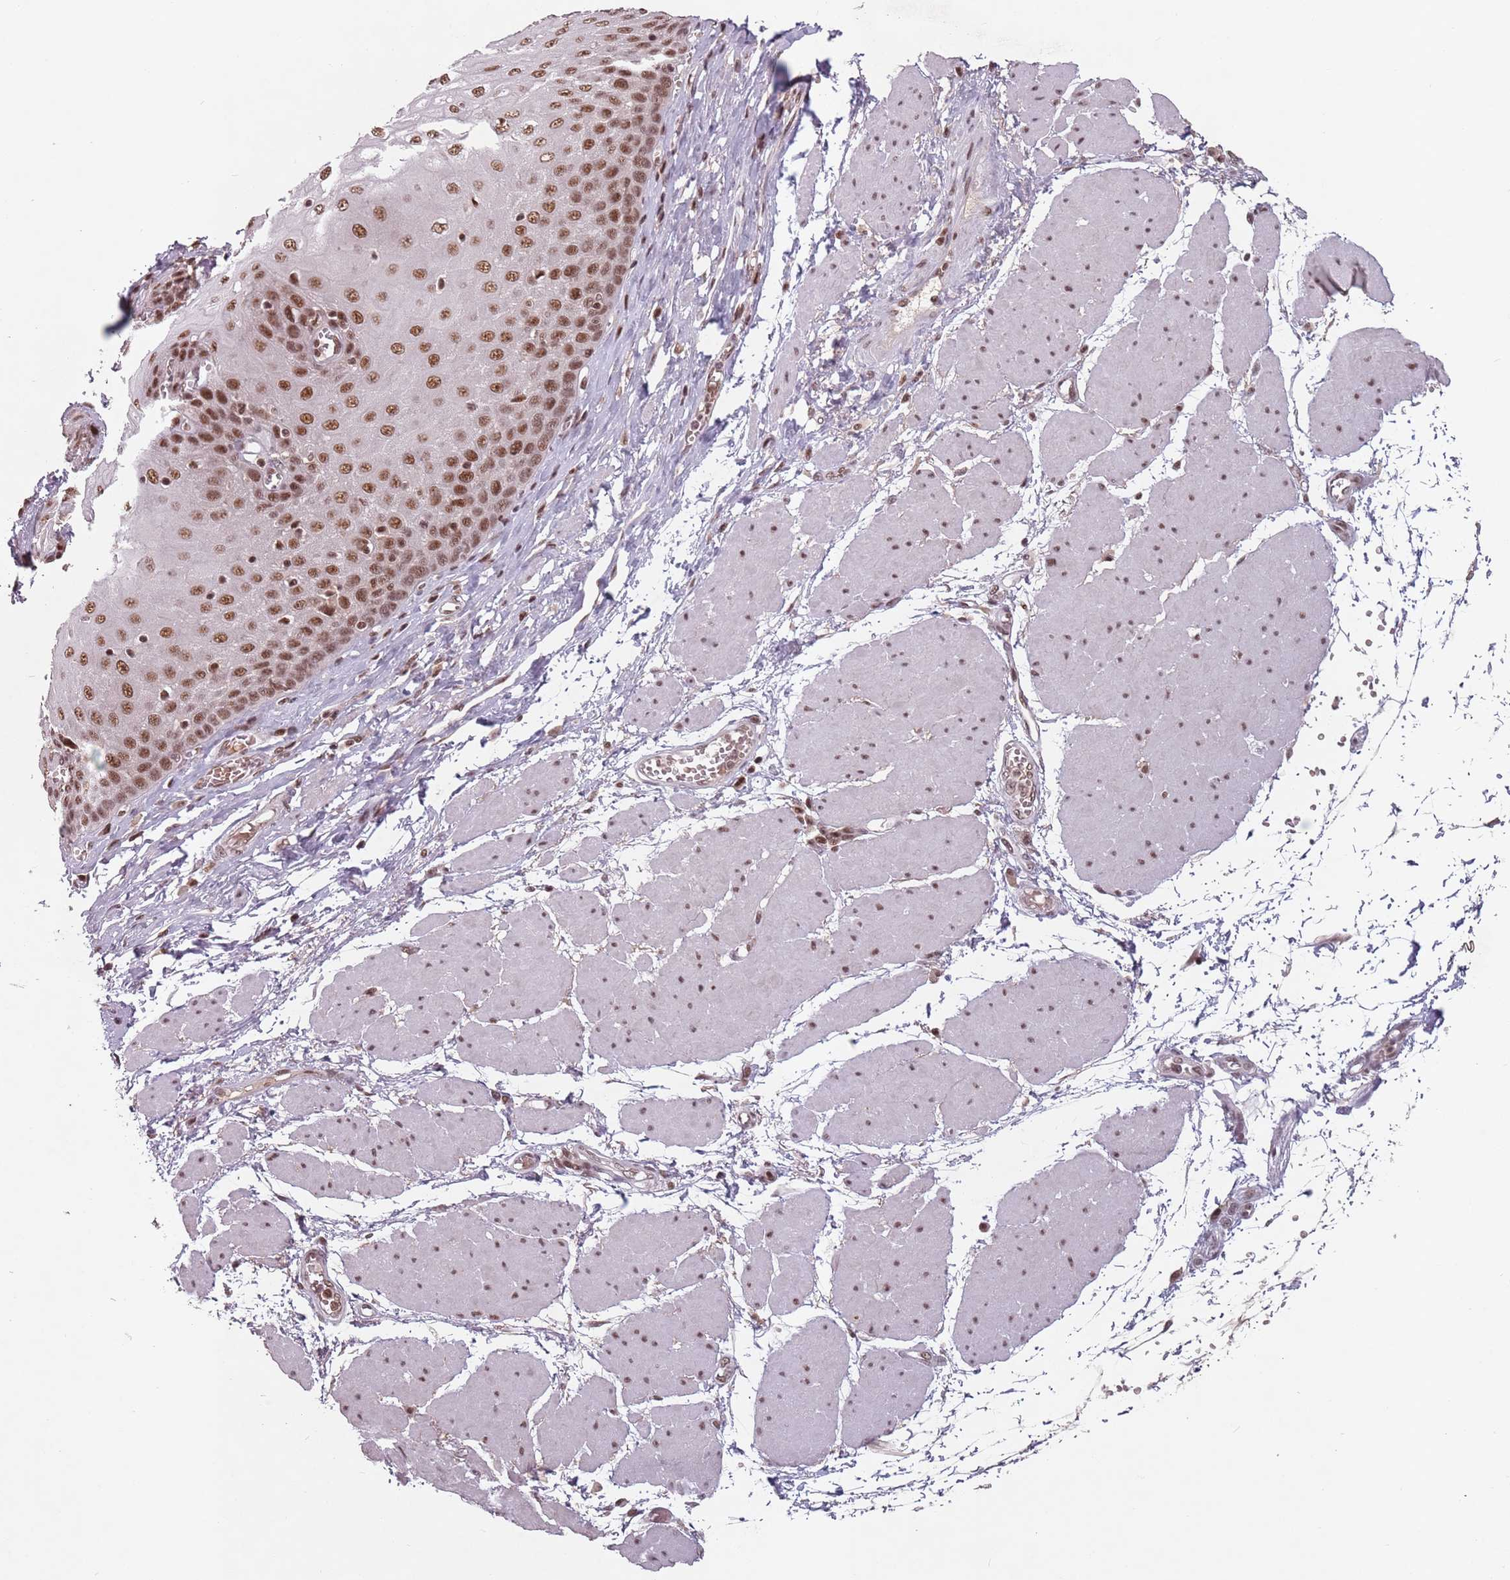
{"staining": {"intensity": "moderate", "quantity": ">75%", "location": "nuclear"}, "tissue": "esophagus", "cell_type": "Squamous epithelial cells", "image_type": "normal", "snomed": [{"axis": "morphology", "description": "Normal tissue, NOS"}, {"axis": "topography", "description": "Esophagus"}], "caption": "A brown stain shows moderate nuclear staining of a protein in squamous epithelial cells of benign esophagus.", "gene": "NCBP1", "patient": {"sex": "male", "age": 60}}